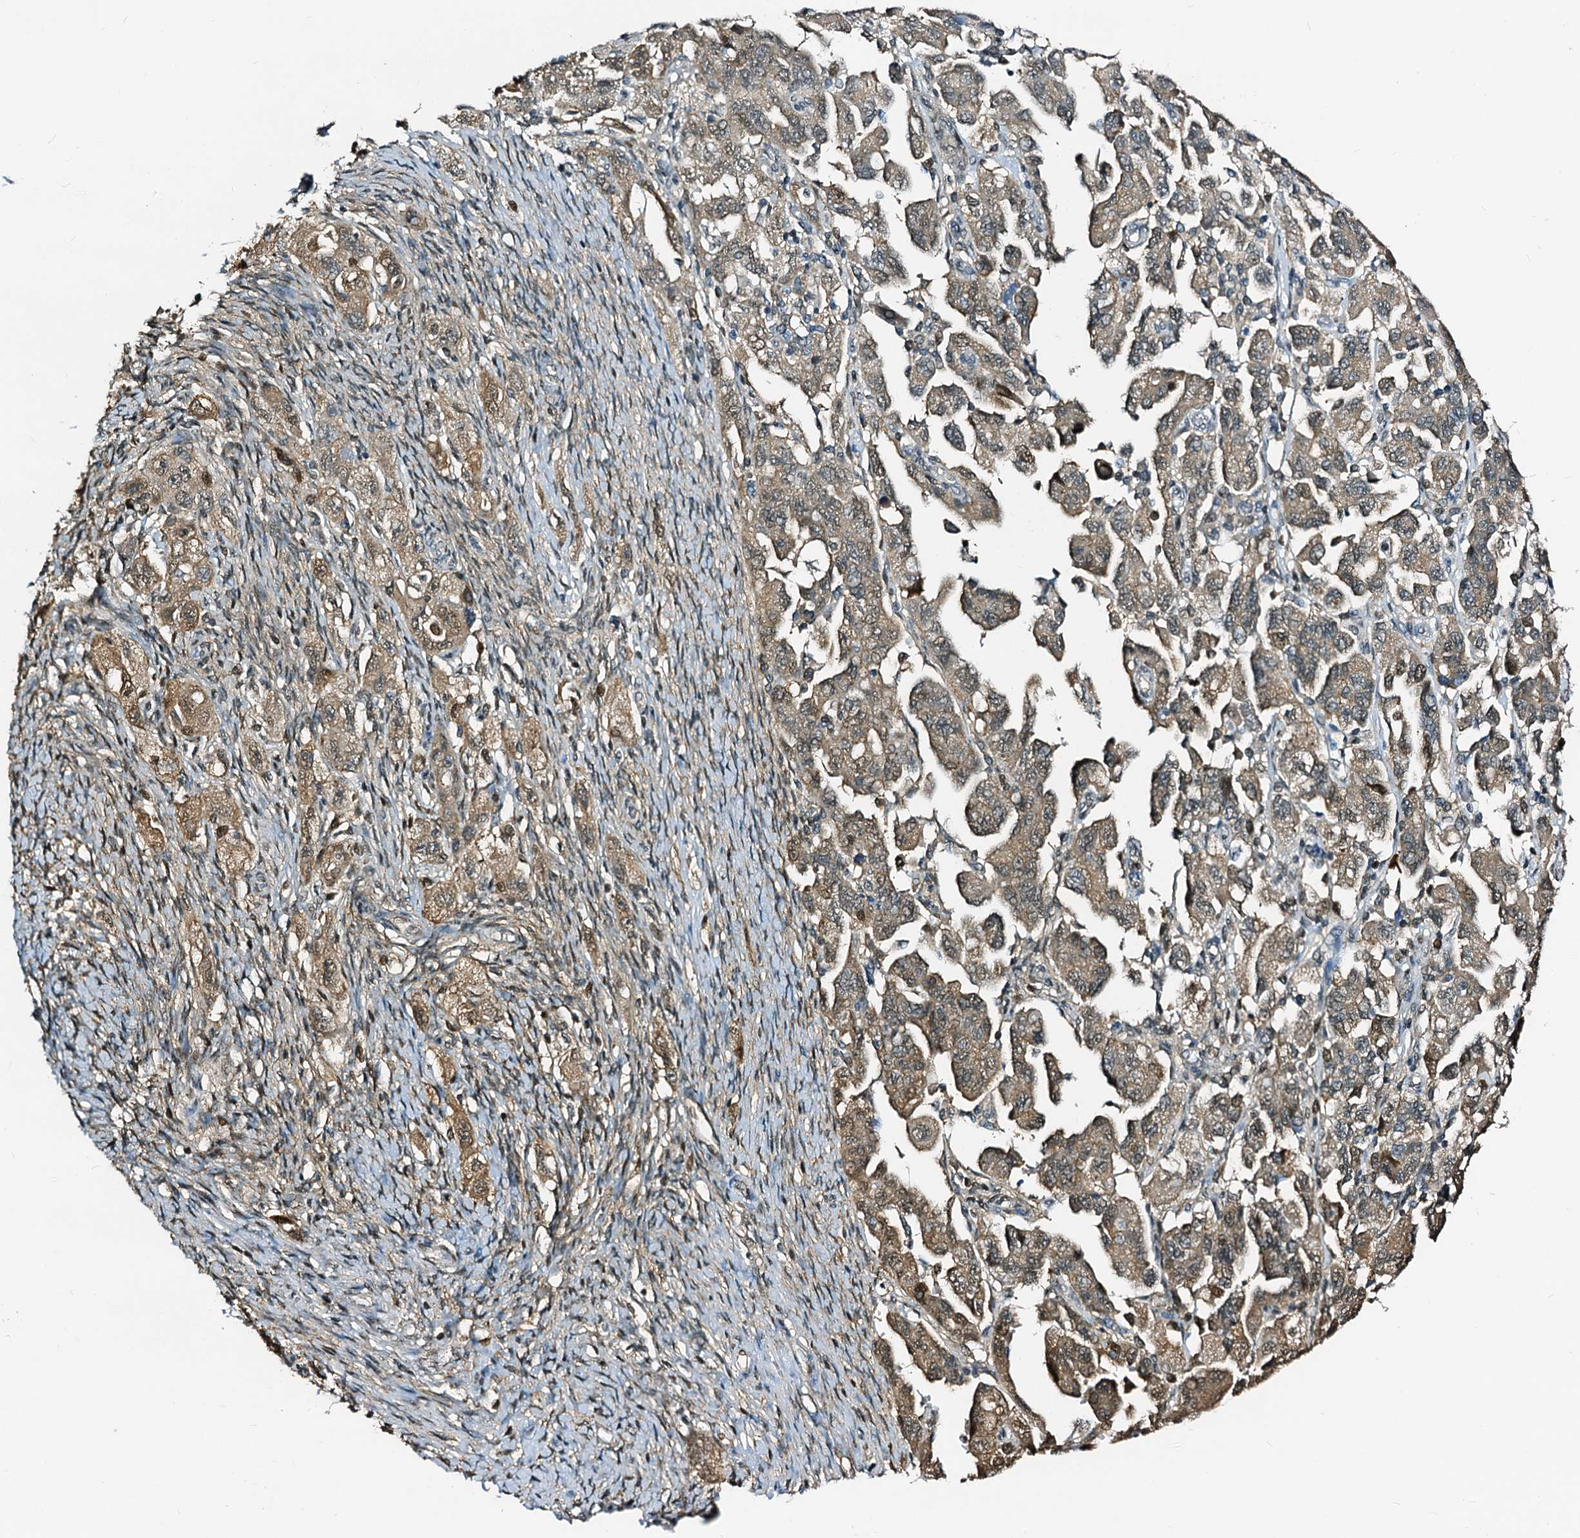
{"staining": {"intensity": "moderate", "quantity": "25%-75%", "location": "cytoplasmic/membranous,nuclear"}, "tissue": "ovarian cancer", "cell_type": "Tumor cells", "image_type": "cancer", "snomed": [{"axis": "morphology", "description": "Carcinoma, NOS"}, {"axis": "morphology", "description": "Cystadenocarcinoma, serous, NOS"}, {"axis": "topography", "description": "Ovary"}], "caption": "This photomicrograph reveals immunohistochemistry staining of serous cystadenocarcinoma (ovarian), with medium moderate cytoplasmic/membranous and nuclear staining in approximately 25%-75% of tumor cells.", "gene": "PTGES3", "patient": {"sex": "female", "age": 69}}